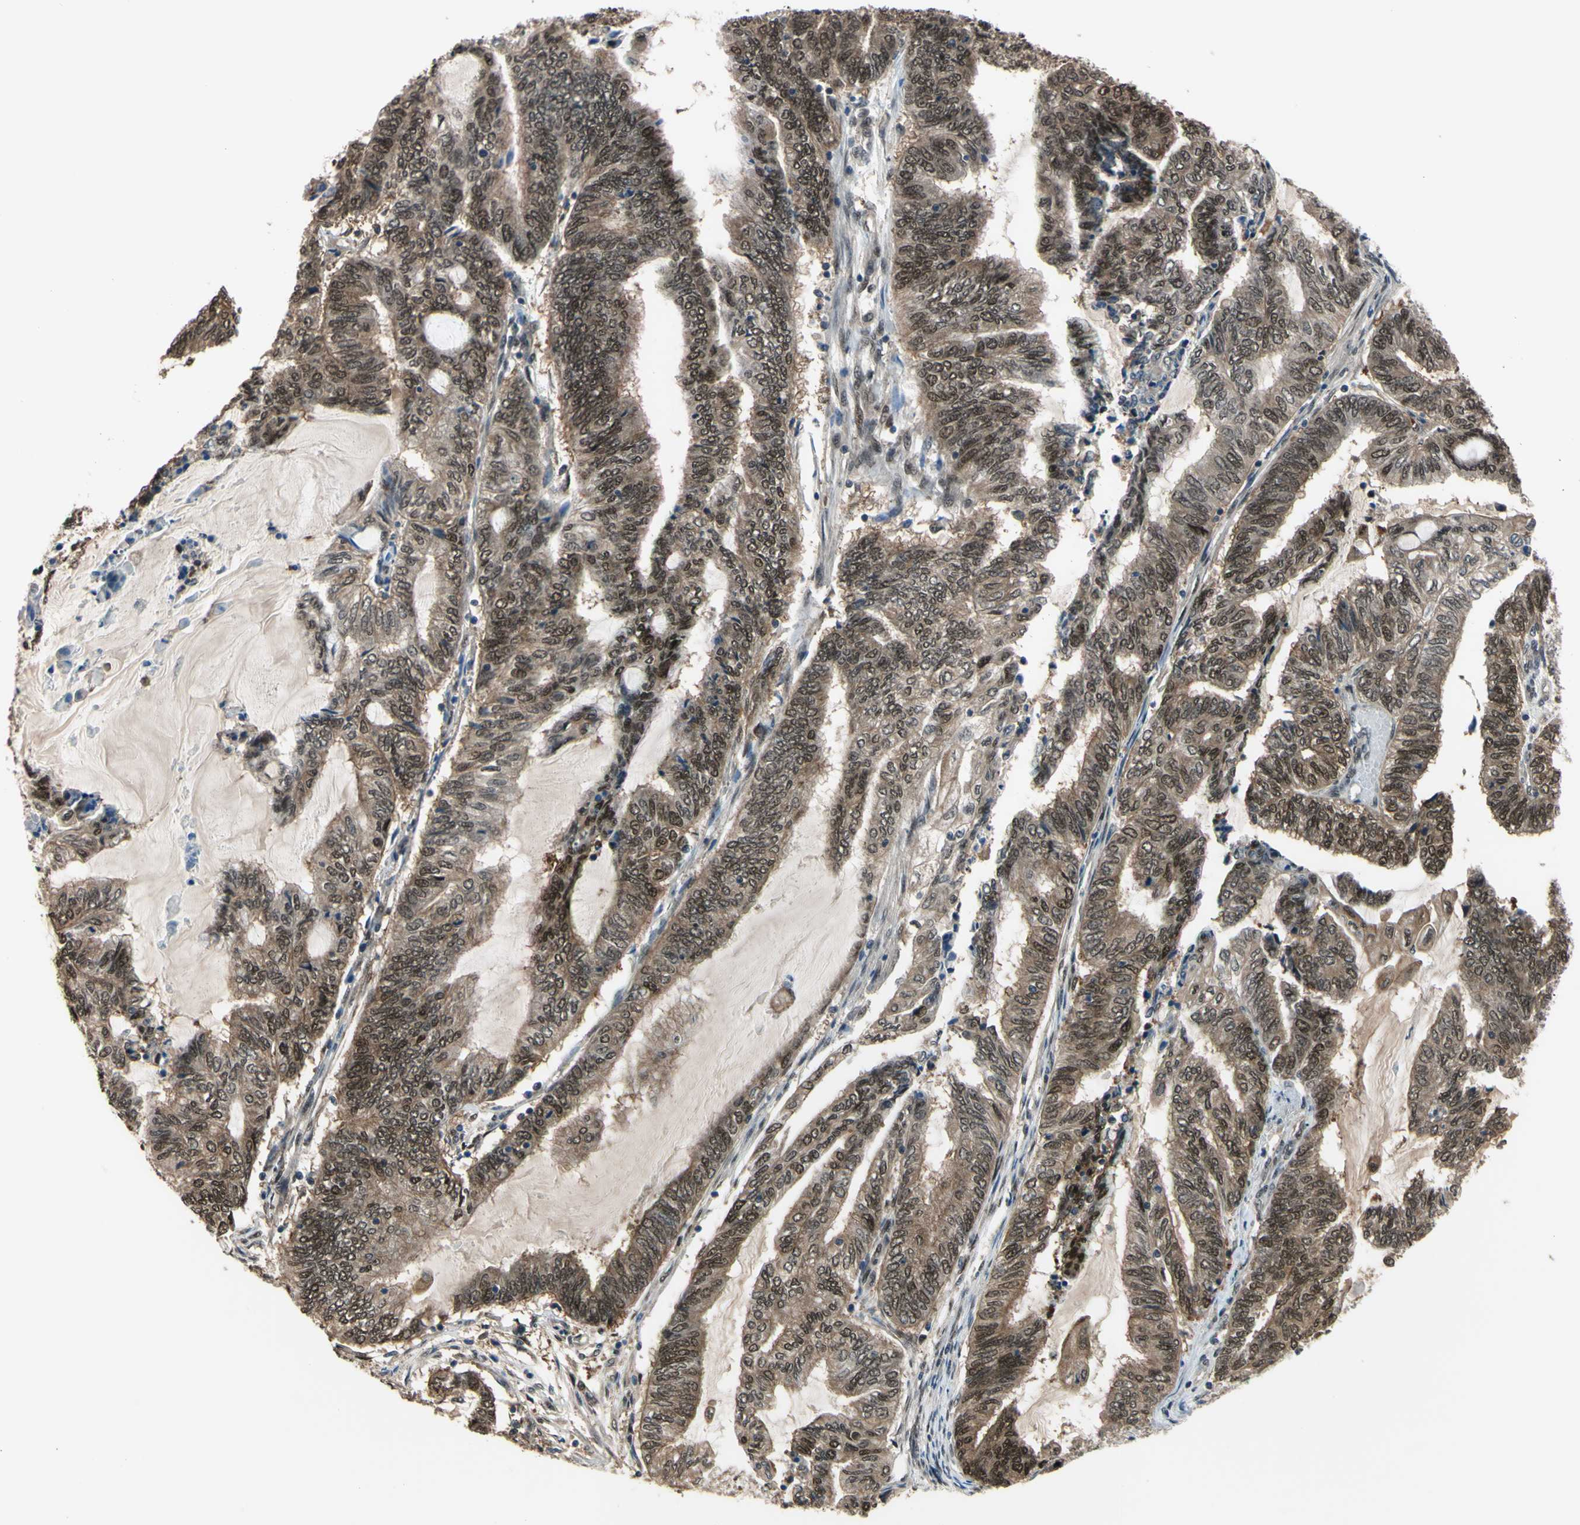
{"staining": {"intensity": "moderate", "quantity": ">75%", "location": "cytoplasmic/membranous,nuclear"}, "tissue": "endometrial cancer", "cell_type": "Tumor cells", "image_type": "cancer", "snomed": [{"axis": "morphology", "description": "Adenocarcinoma, NOS"}, {"axis": "topography", "description": "Uterus"}, {"axis": "topography", "description": "Endometrium"}], "caption": "Protein analysis of endometrial adenocarcinoma tissue exhibits moderate cytoplasmic/membranous and nuclear positivity in about >75% of tumor cells.", "gene": "HSPA4", "patient": {"sex": "female", "age": 70}}